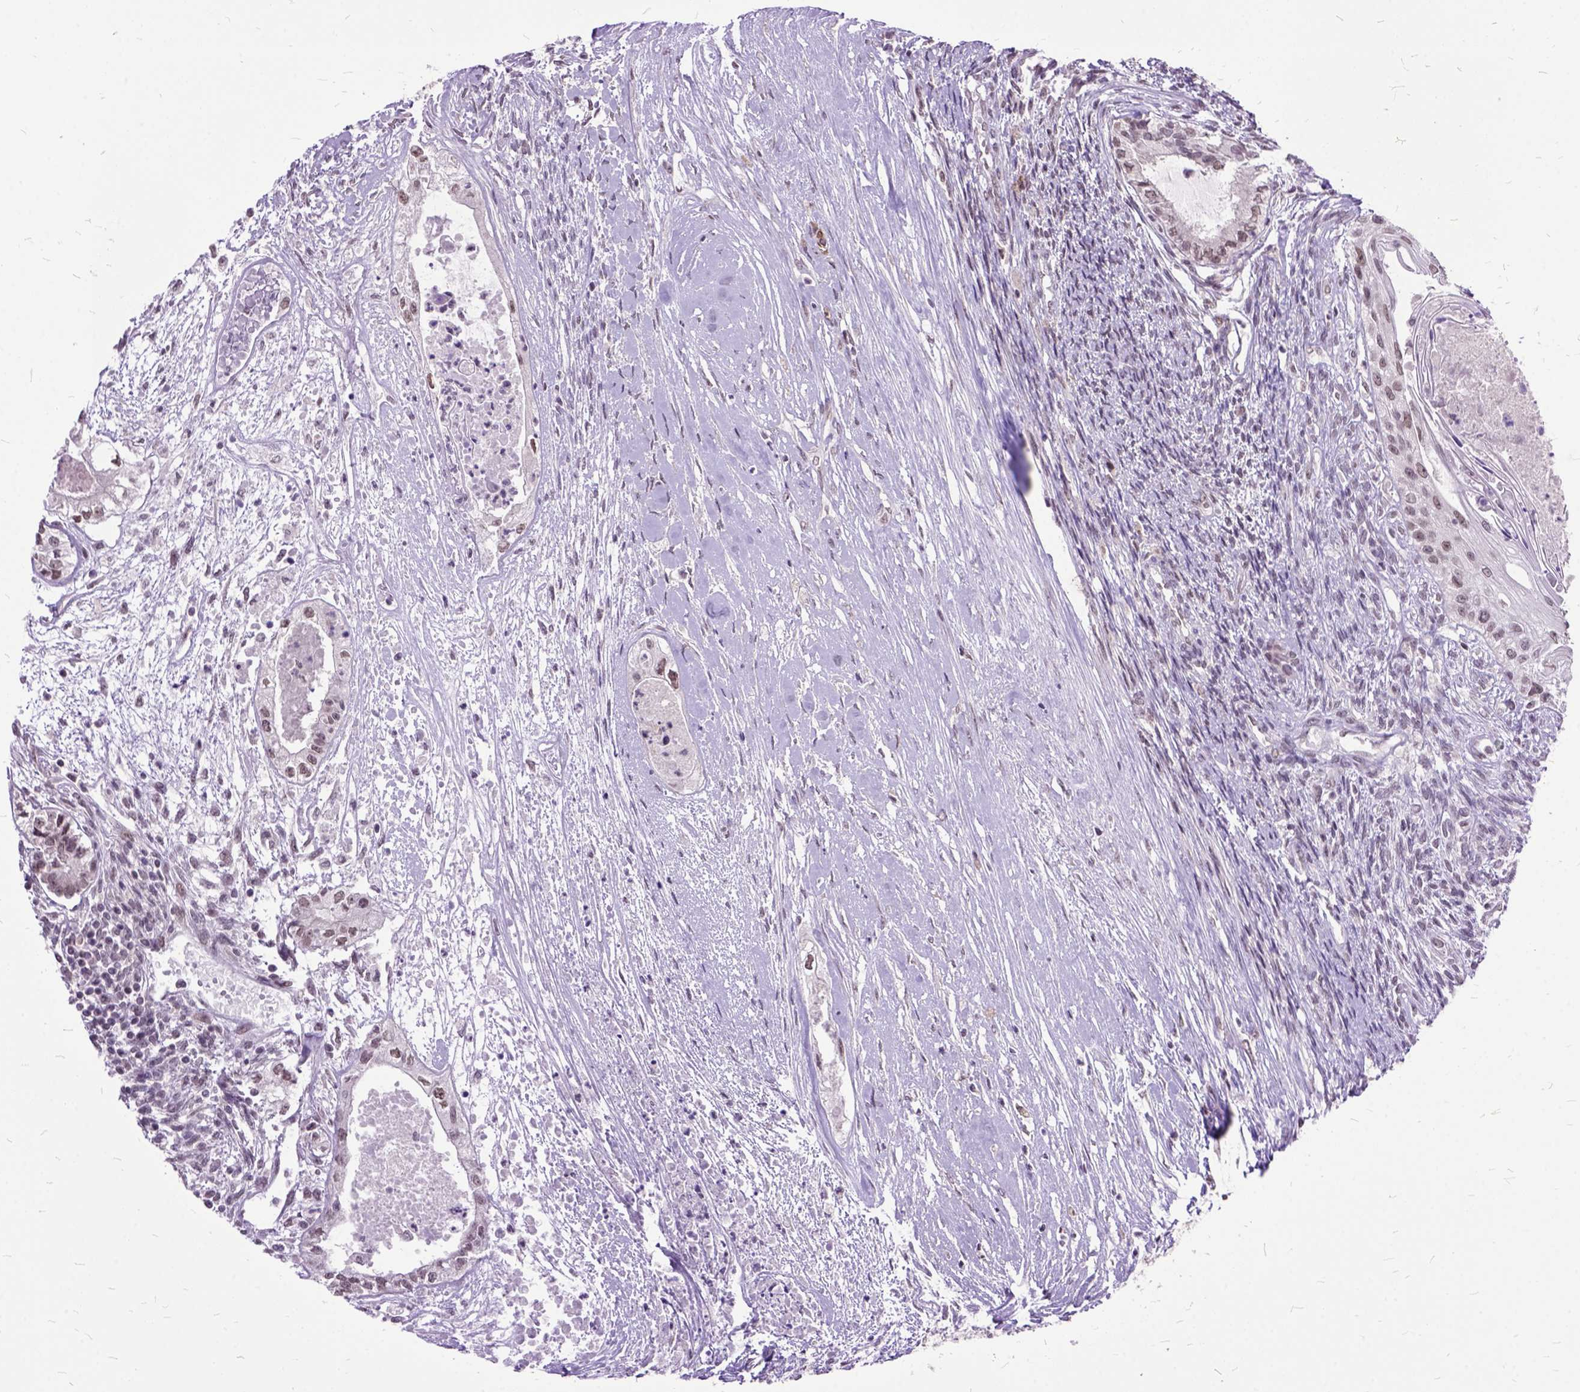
{"staining": {"intensity": "moderate", "quantity": ">75%", "location": "nuclear"}, "tissue": "testis cancer", "cell_type": "Tumor cells", "image_type": "cancer", "snomed": [{"axis": "morphology", "description": "Carcinoma, Embryonal, NOS"}, {"axis": "topography", "description": "Testis"}], "caption": "DAB (3,3'-diaminobenzidine) immunohistochemical staining of human testis embryonal carcinoma shows moderate nuclear protein positivity in approximately >75% of tumor cells.", "gene": "ORC5", "patient": {"sex": "male", "age": 37}}